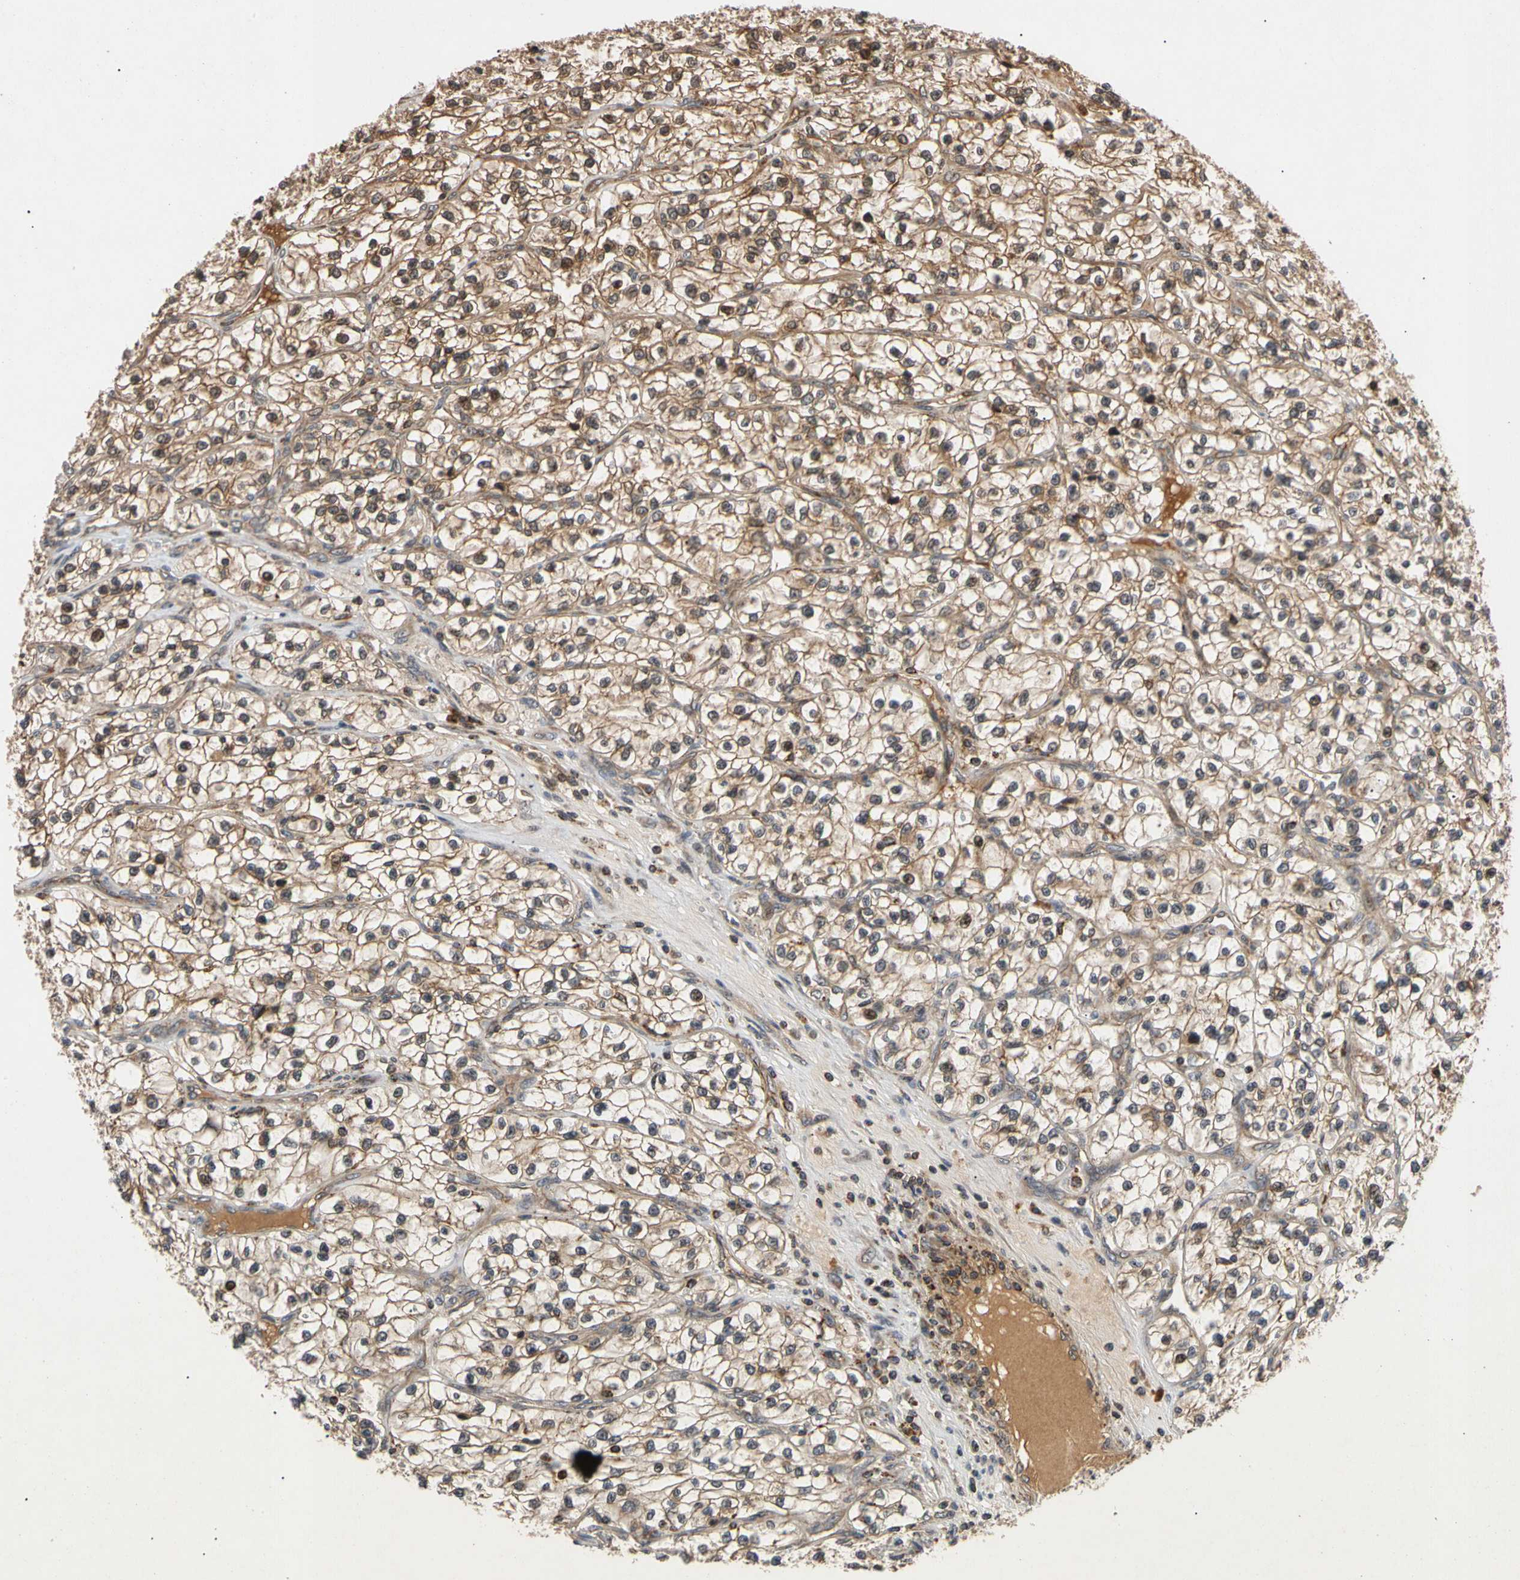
{"staining": {"intensity": "moderate", "quantity": ">75%", "location": "cytoplasmic/membranous,nuclear"}, "tissue": "renal cancer", "cell_type": "Tumor cells", "image_type": "cancer", "snomed": [{"axis": "morphology", "description": "Adenocarcinoma, NOS"}, {"axis": "topography", "description": "Kidney"}], "caption": "Moderate cytoplasmic/membranous and nuclear protein expression is seen in approximately >75% of tumor cells in renal cancer (adenocarcinoma). (IHC, brightfield microscopy, high magnification).", "gene": "MRPS22", "patient": {"sex": "female", "age": 57}}